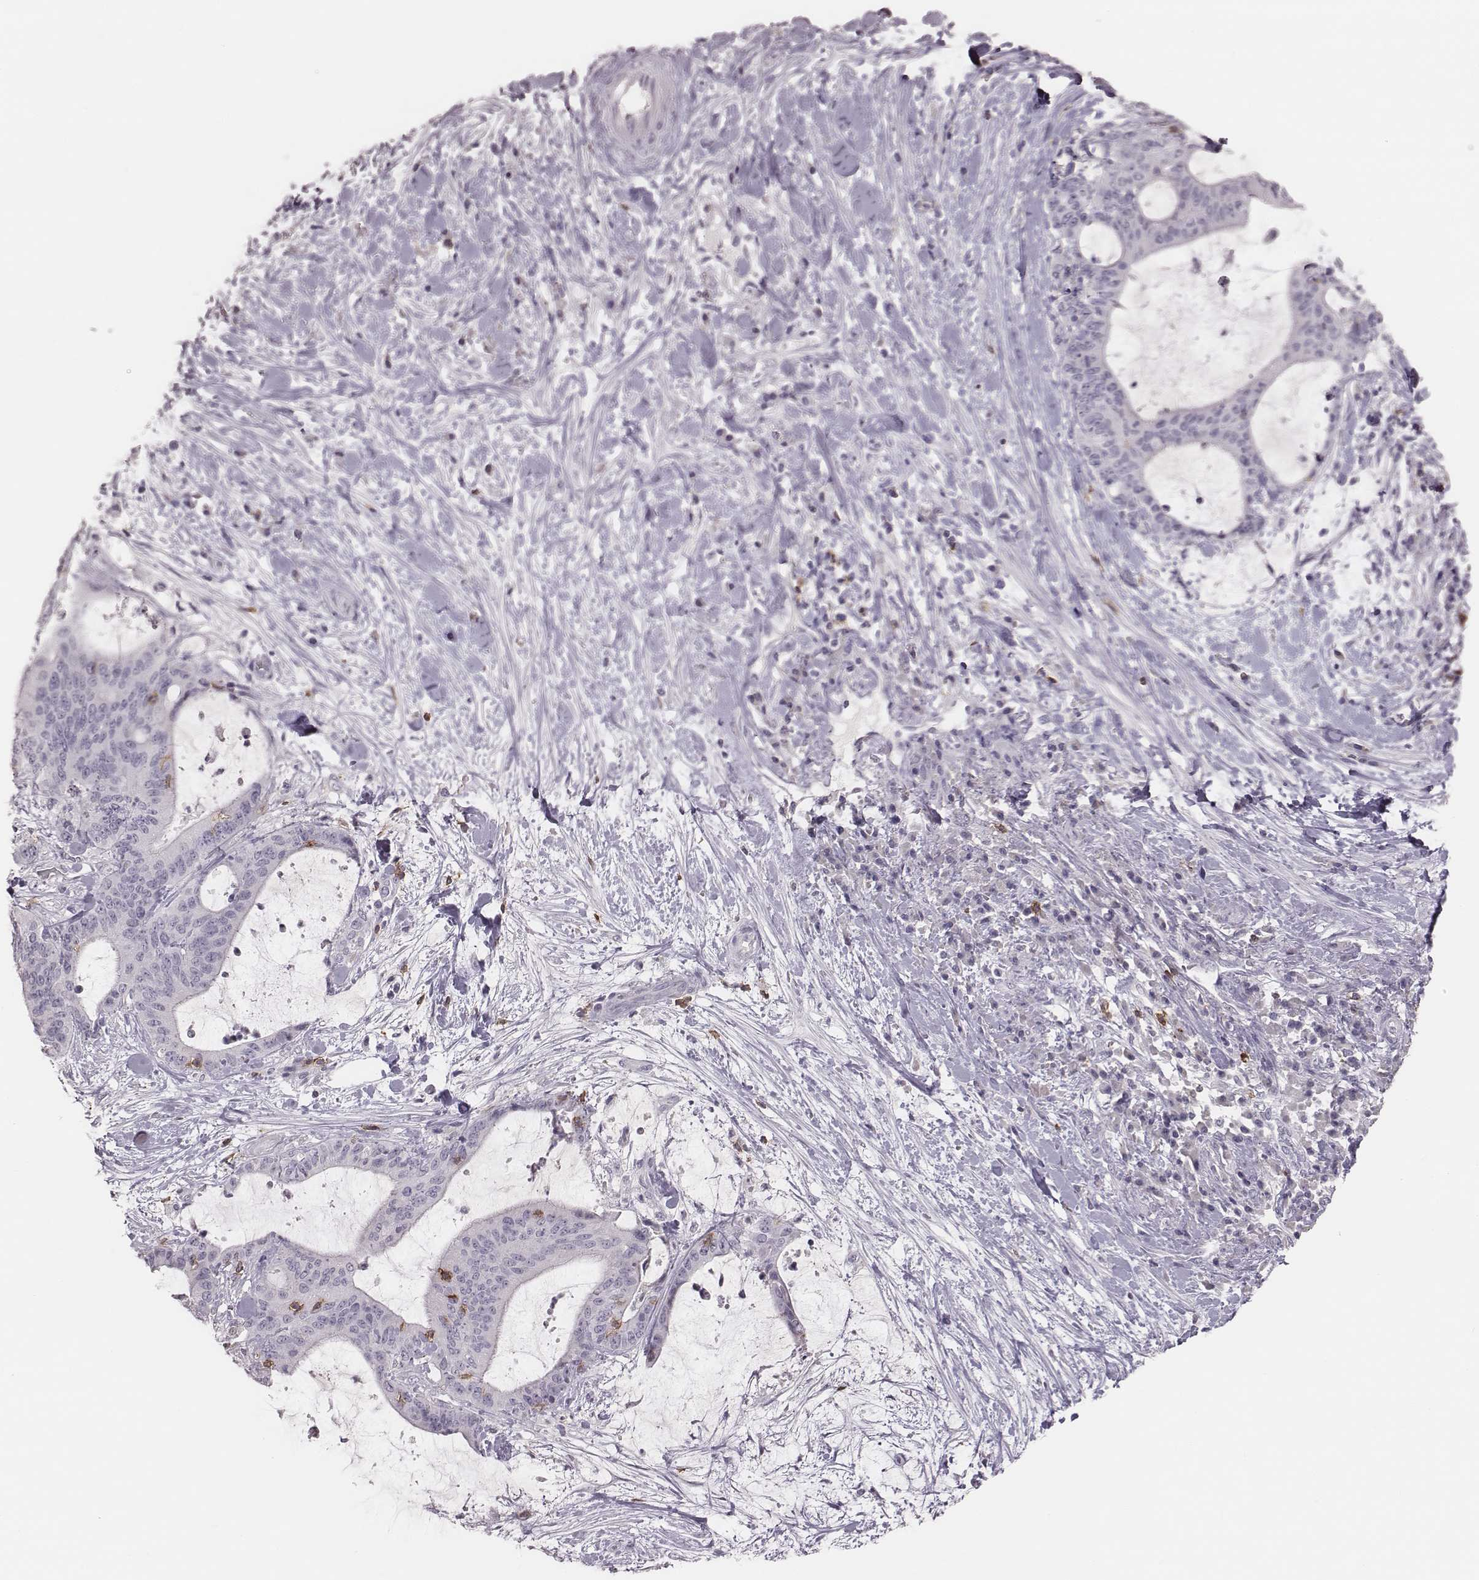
{"staining": {"intensity": "negative", "quantity": "none", "location": "none"}, "tissue": "liver cancer", "cell_type": "Tumor cells", "image_type": "cancer", "snomed": [{"axis": "morphology", "description": "Cholangiocarcinoma"}, {"axis": "topography", "description": "Liver"}], "caption": "Tumor cells are negative for protein expression in human liver cancer (cholangiocarcinoma).", "gene": "PDCD1", "patient": {"sex": "female", "age": 73}}